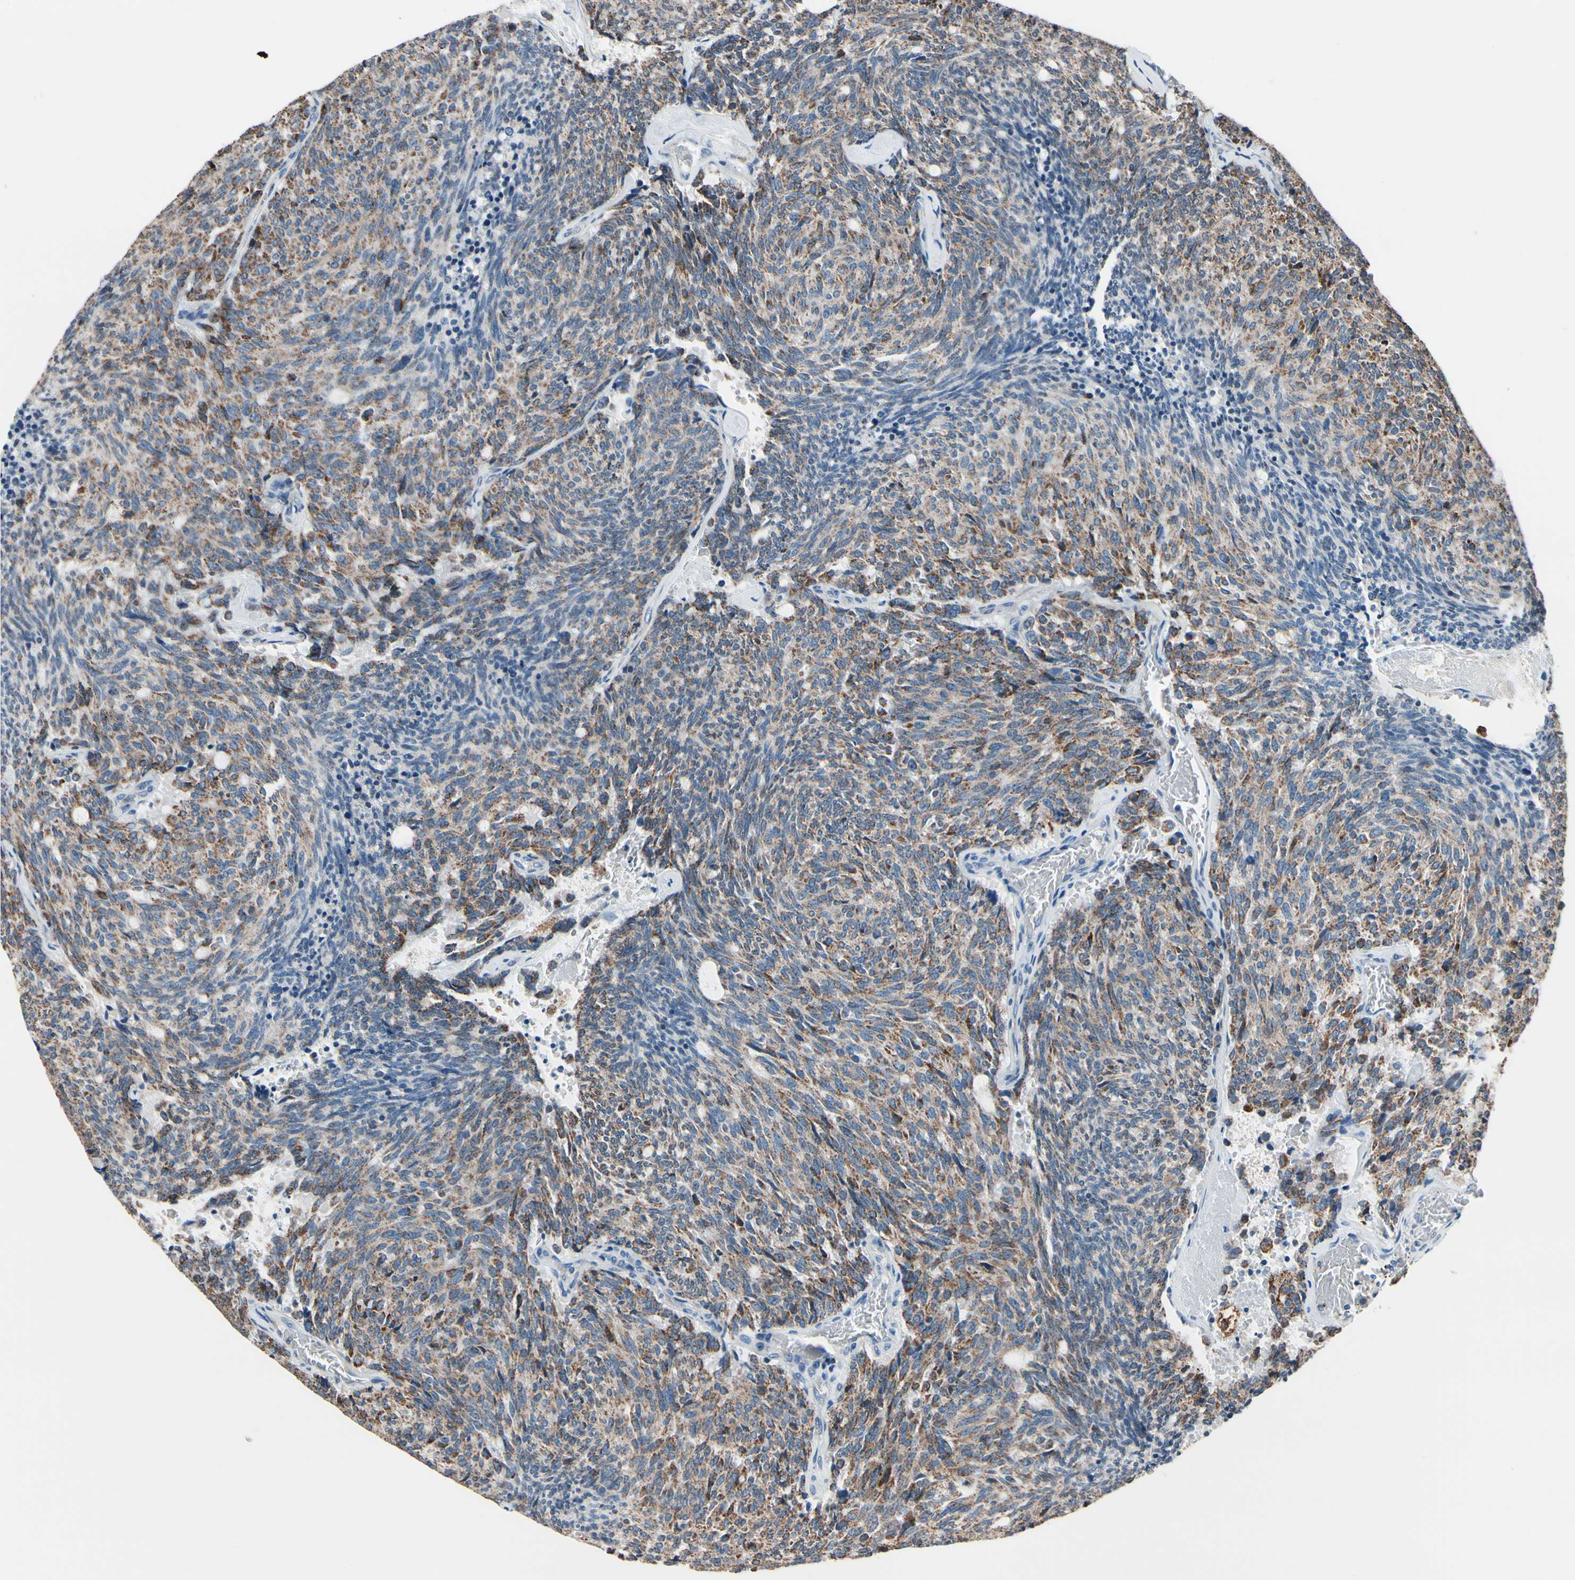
{"staining": {"intensity": "moderate", "quantity": ">75%", "location": "cytoplasmic/membranous"}, "tissue": "carcinoid", "cell_type": "Tumor cells", "image_type": "cancer", "snomed": [{"axis": "morphology", "description": "Carcinoid, malignant, NOS"}, {"axis": "topography", "description": "Pancreas"}], "caption": "The photomicrograph exhibits a brown stain indicating the presence of a protein in the cytoplasmic/membranous of tumor cells in carcinoid. (IHC, brightfield microscopy, high magnification).", "gene": "TMEM176A", "patient": {"sex": "female", "age": 54}}